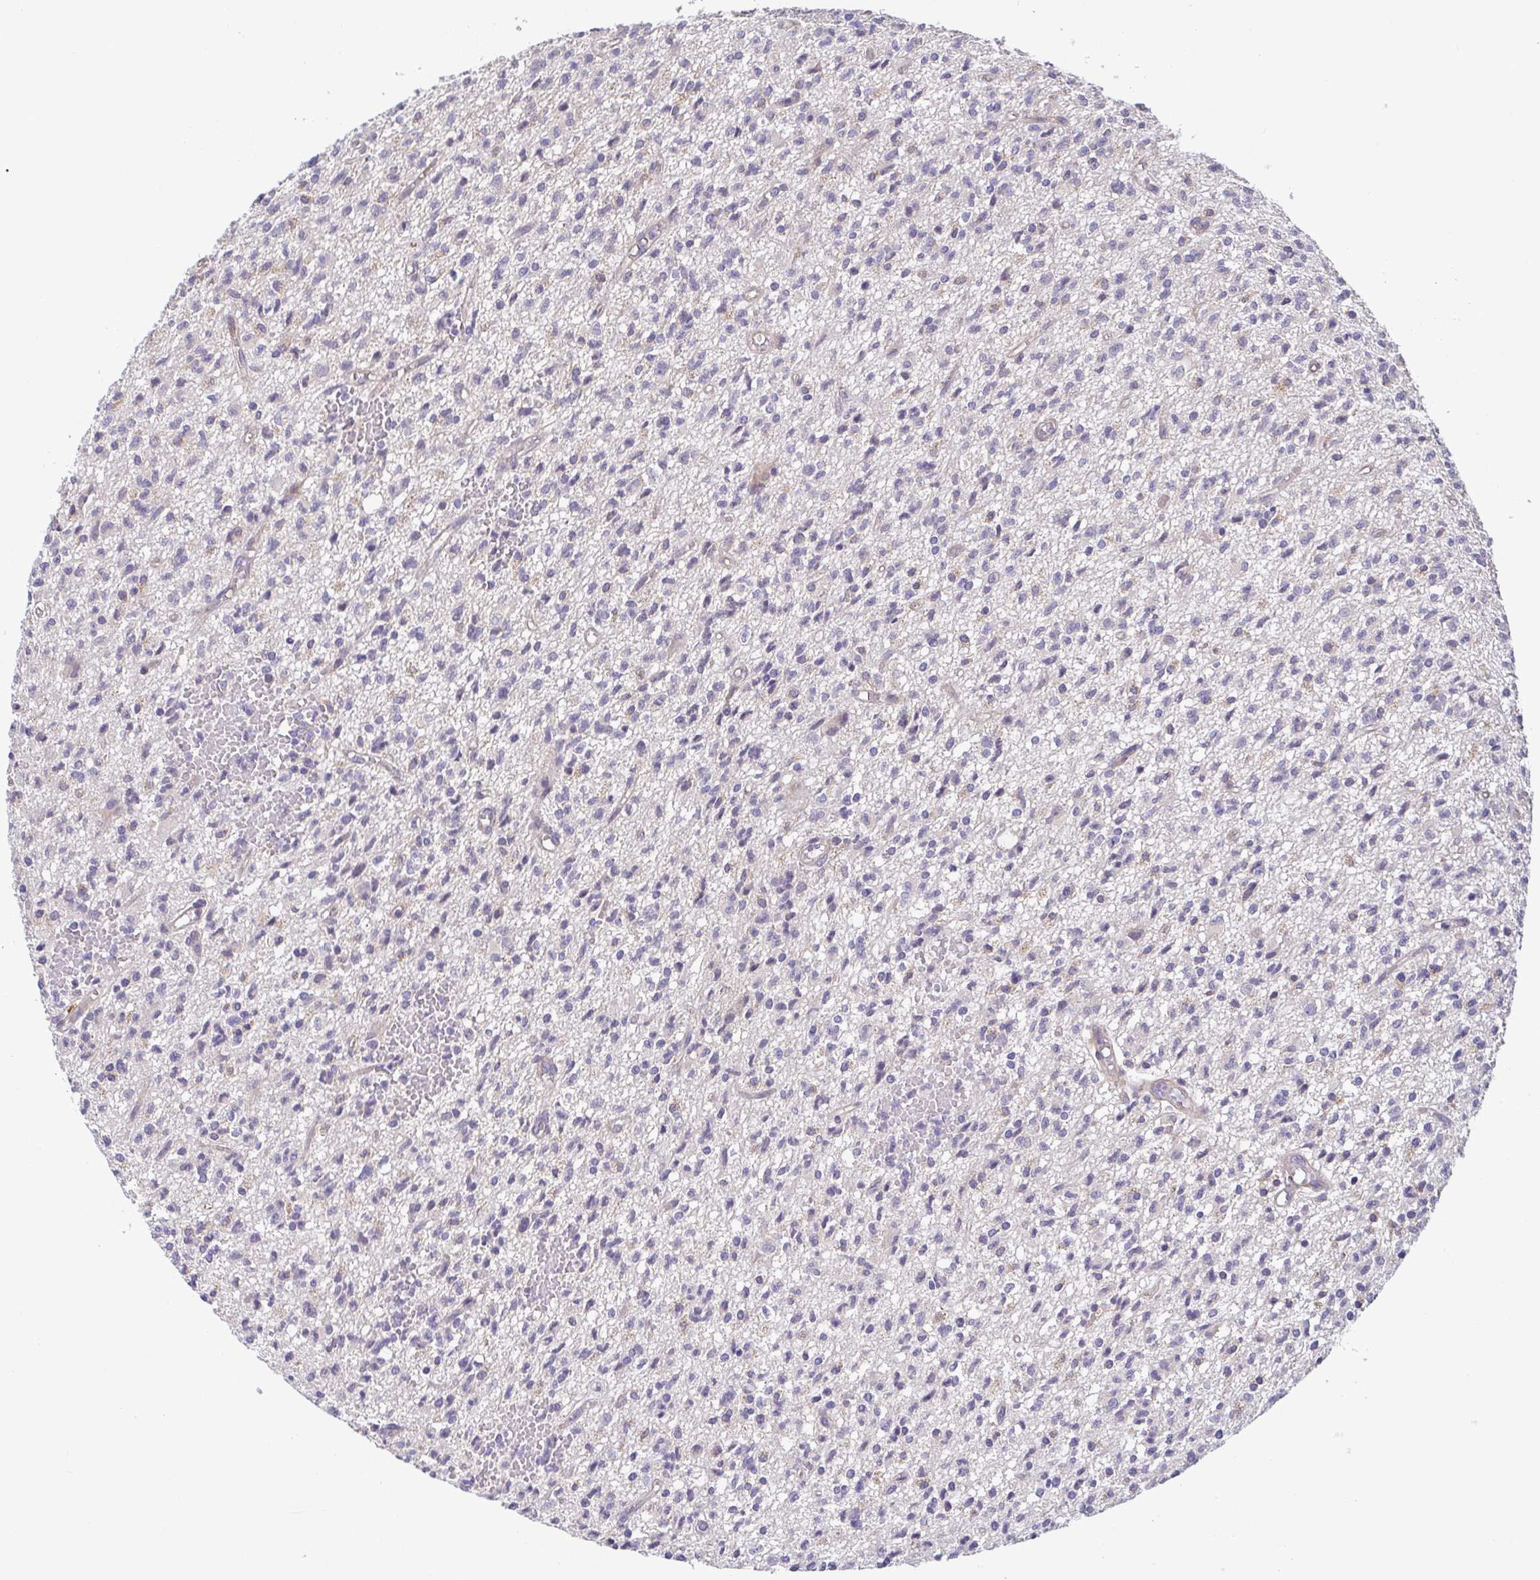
{"staining": {"intensity": "negative", "quantity": "none", "location": "none"}, "tissue": "glioma", "cell_type": "Tumor cells", "image_type": "cancer", "snomed": [{"axis": "morphology", "description": "Glioma, malignant, Low grade"}, {"axis": "topography", "description": "Brain"}], "caption": "DAB immunohistochemical staining of human glioma displays no significant expression in tumor cells.", "gene": "LMF2", "patient": {"sex": "male", "age": 64}}